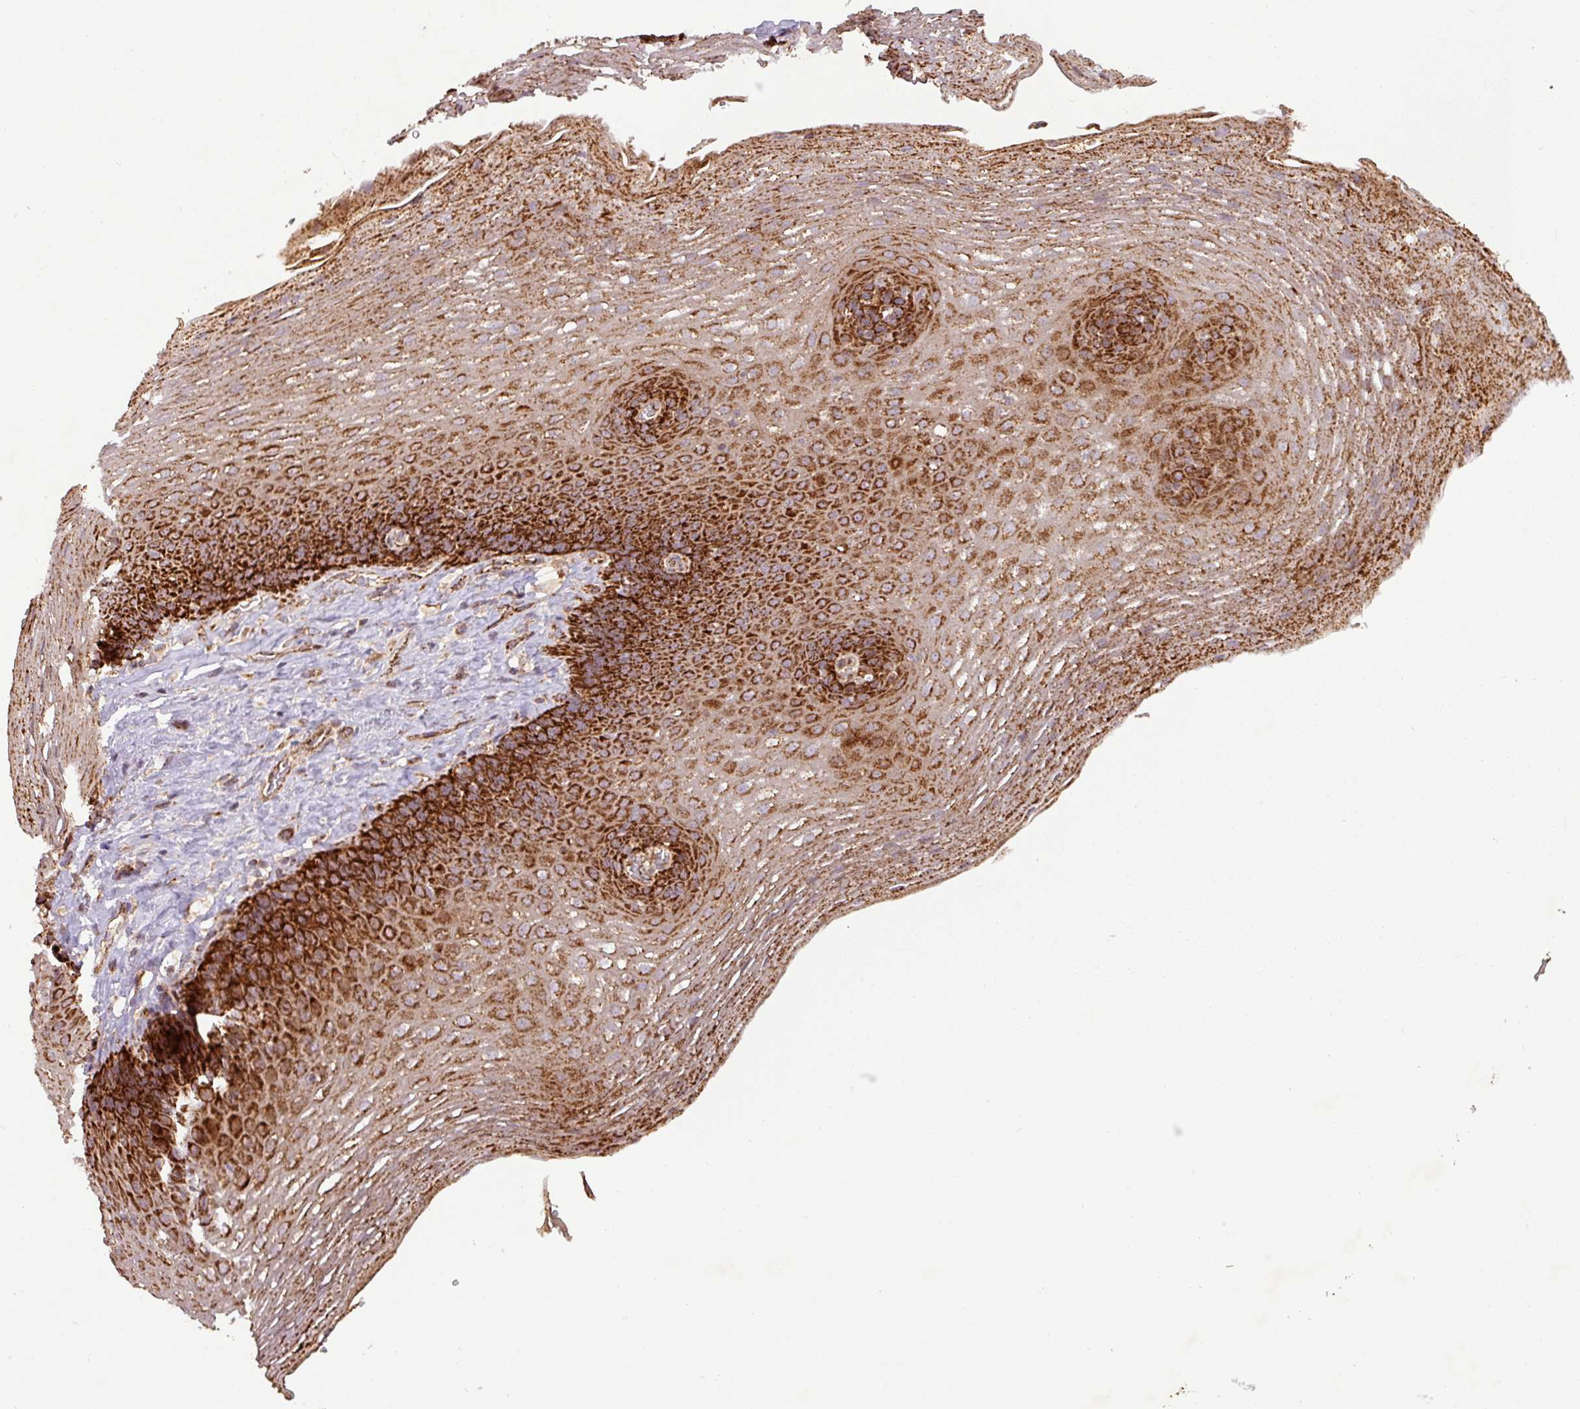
{"staining": {"intensity": "strong", "quantity": ">75%", "location": "cytoplasmic/membranous"}, "tissue": "esophagus", "cell_type": "Squamous epithelial cells", "image_type": "normal", "snomed": [{"axis": "morphology", "description": "Normal tissue, NOS"}, {"axis": "topography", "description": "Esophagus"}], "caption": "DAB (3,3'-diaminobenzidine) immunohistochemical staining of unremarkable human esophagus shows strong cytoplasmic/membranous protein expression in approximately >75% of squamous epithelial cells. The staining was performed using DAB (3,3'-diaminobenzidine), with brown indicating positive protein expression. Nuclei are stained blue with hematoxylin.", "gene": "GPD2", "patient": {"sex": "female", "age": 66}}